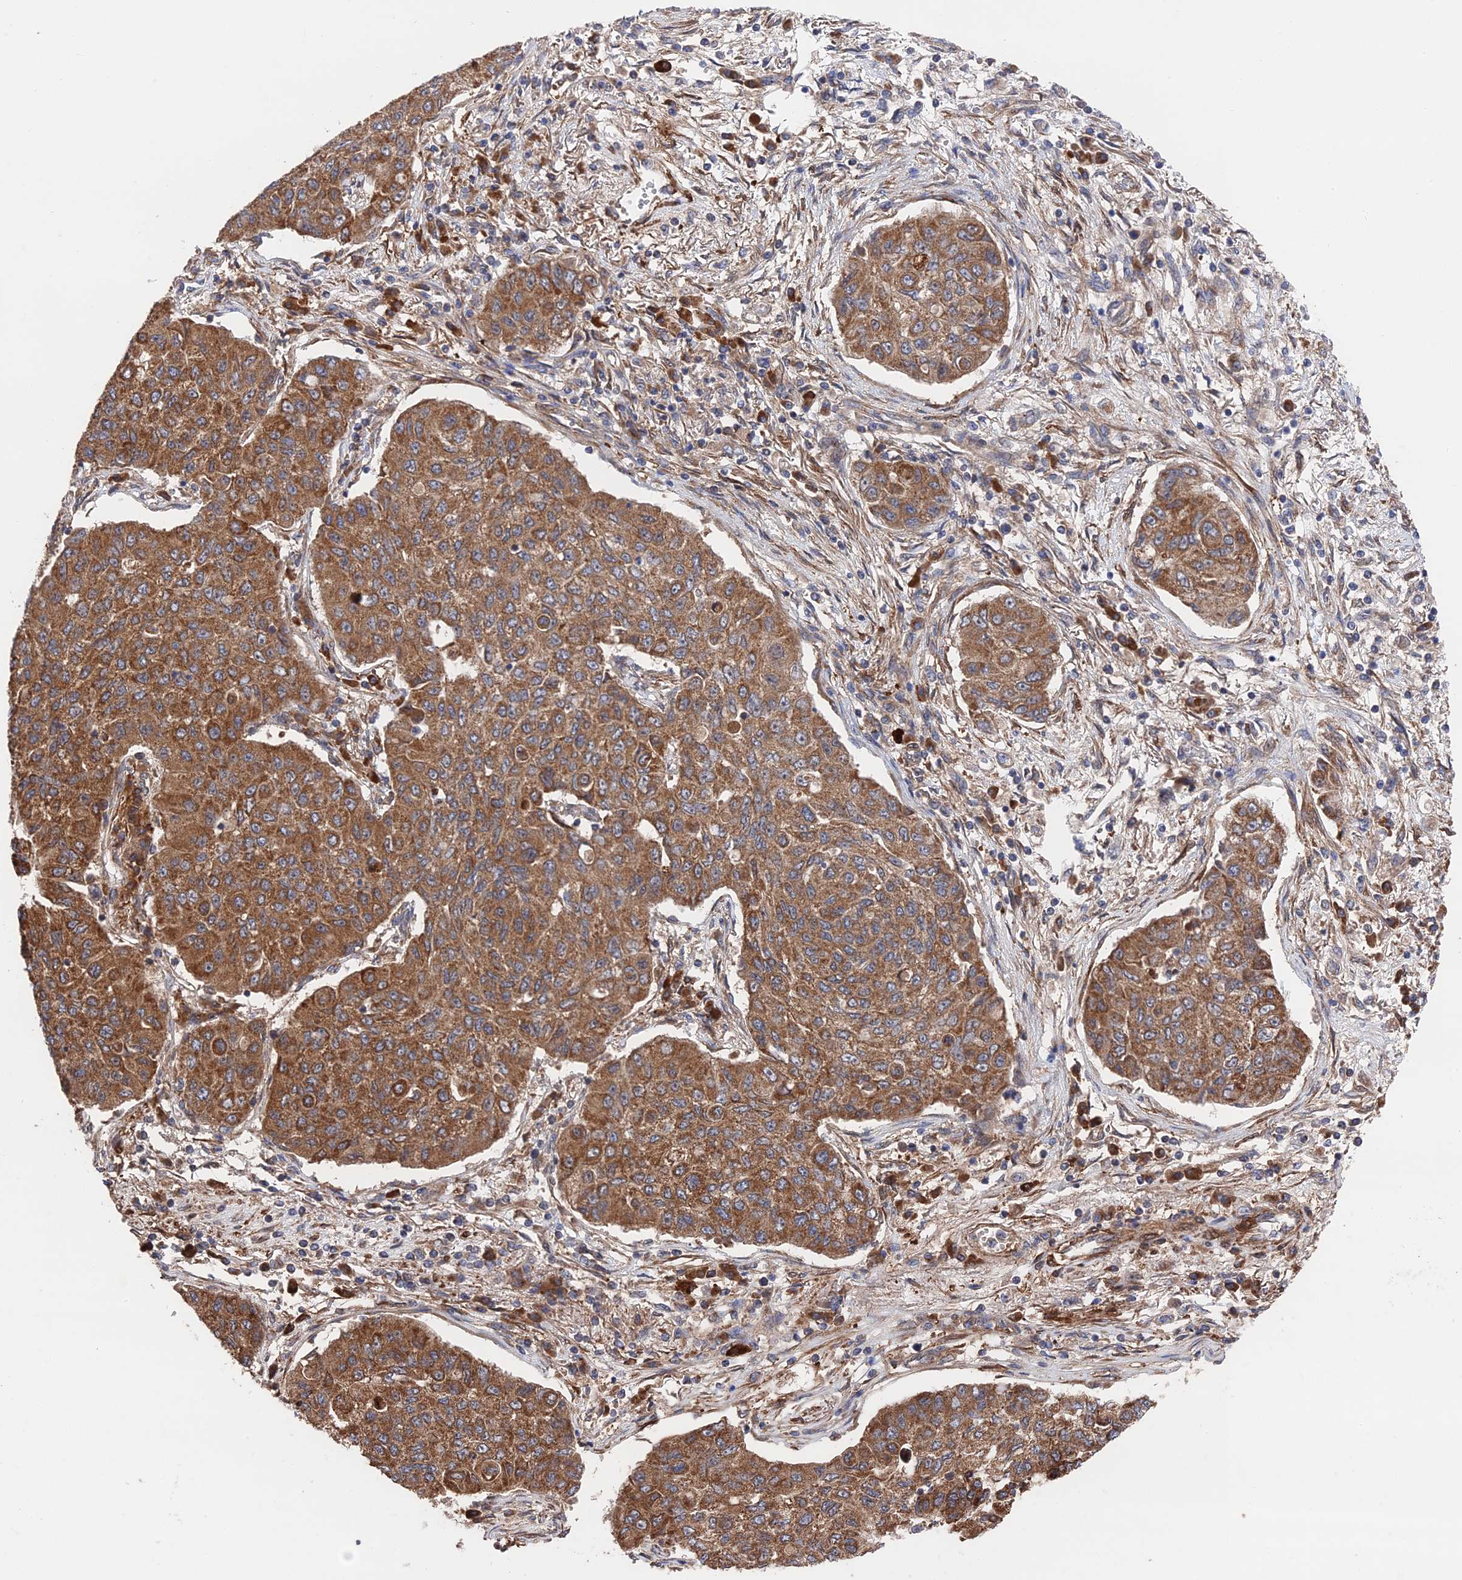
{"staining": {"intensity": "strong", "quantity": ">75%", "location": "cytoplasmic/membranous"}, "tissue": "lung cancer", "cell_type": "Tumor cells", "image_type": "cancer", "snomed": [{"axis": "morphology", "description": "Squamous cell carcinoma, NOS"}, {"axis": "topography", "description": "Lung"}], "caption": "Squamous cell carcinoma (lung) stained with a protein marker demonstrates strong staining in tumor cells.", "gene": "ZNF320", "patient": {"sex": "male", "age": 74}}